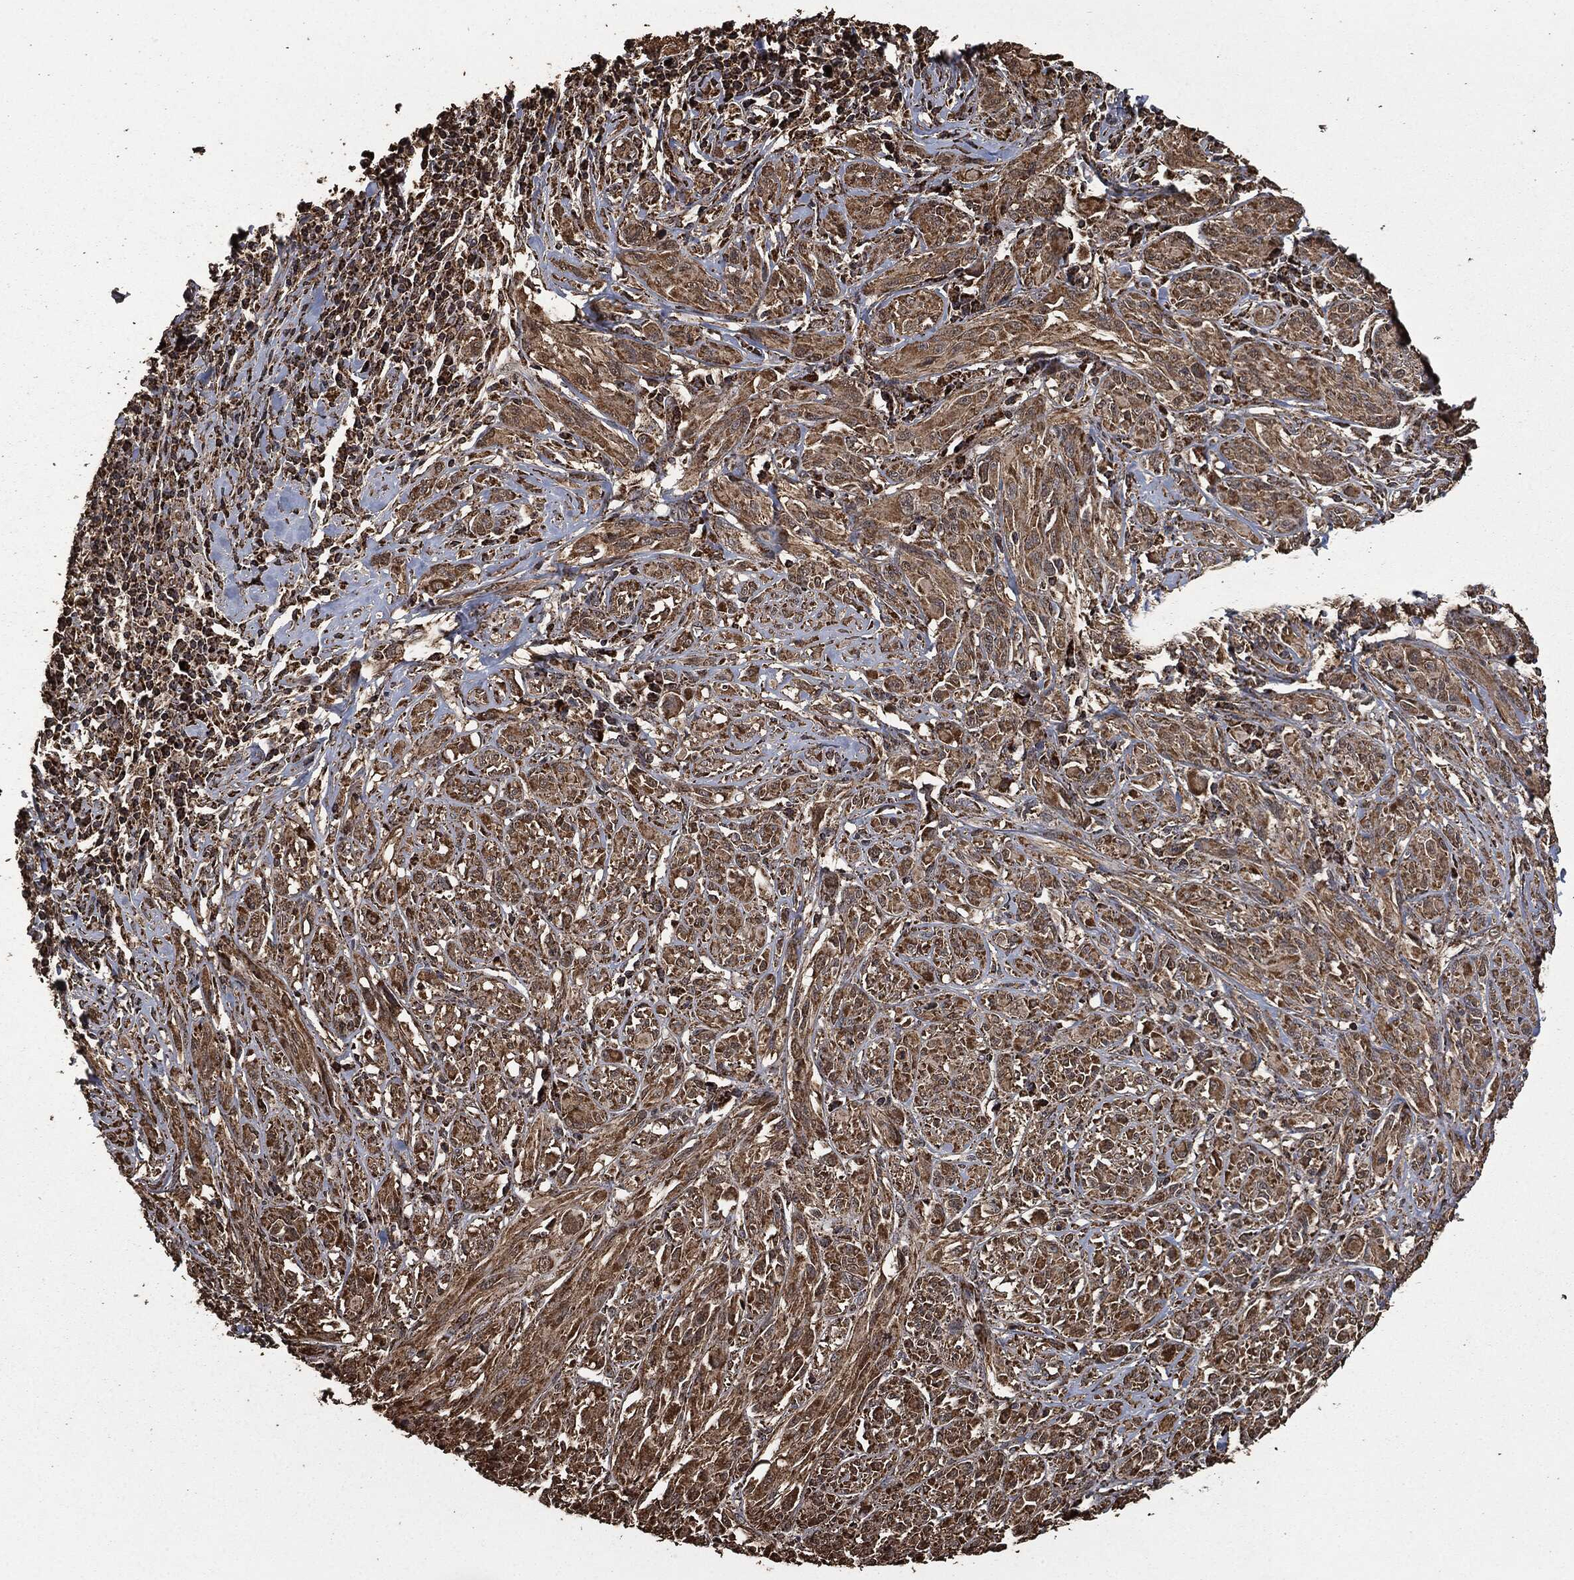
{"staining": {"intensity": "moderate", "quantity": ">75%", "location": "cytoplasmic/membranous"}, "tissue": "melanoma", "cell_type": "Tumor cells", "image_type": "cancer", "snomed": [{"axis": "morphology", "description": "Malignant melanoma, NOS"}, {"axis": "topography", "description": "Skin"}], "caption": "Immunohistochemical staining of melanoma displays moderate cytoplasmic/membranous protein staining in approximately >75% of tumor cells.", "gene": "LIG3", "patient": {"sex": "female", "age": 91}}